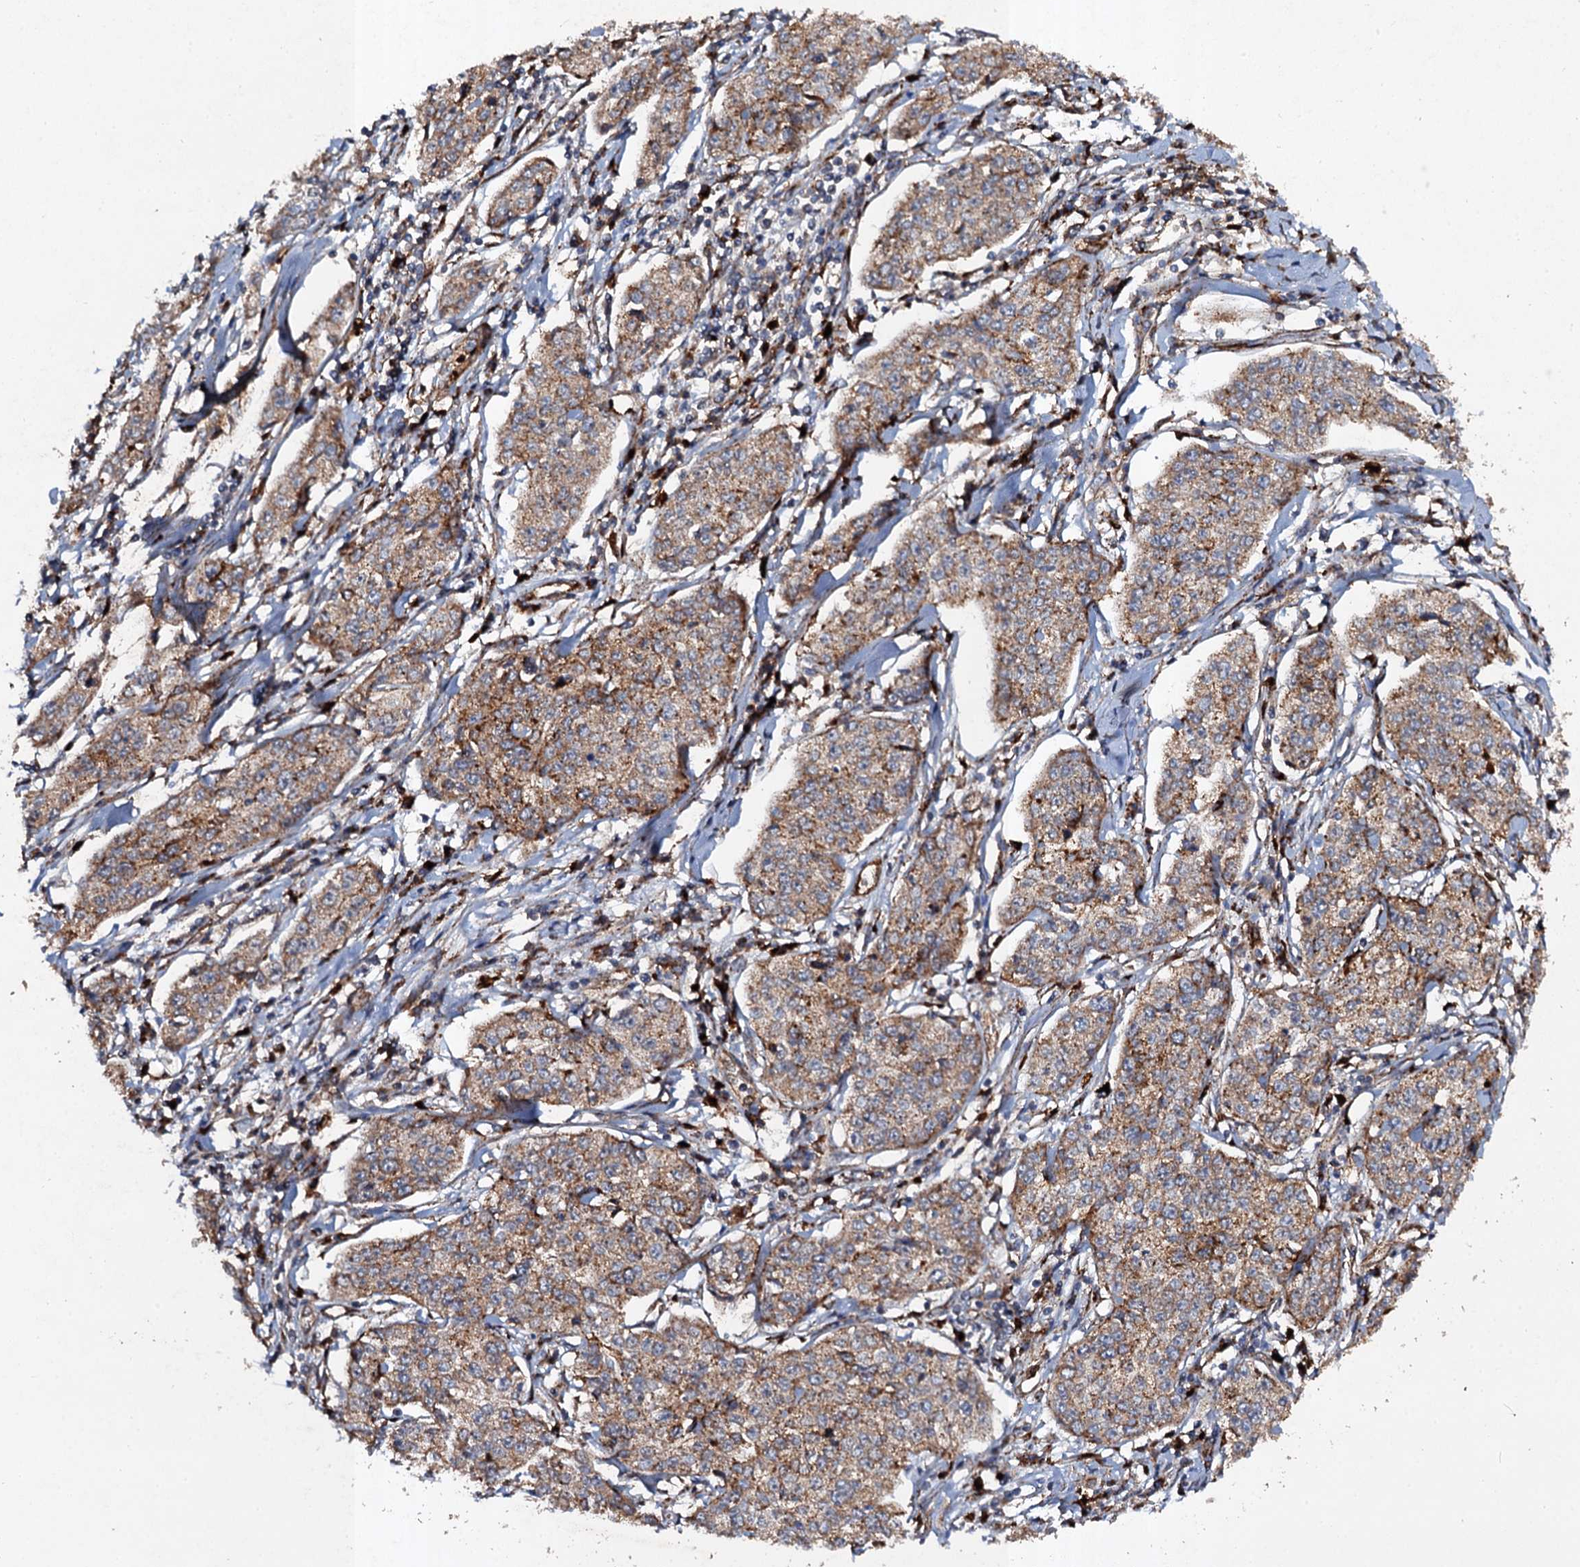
{"staining": {"intensity": "moderate", "quantity": ">75%", "location": "cytoplasmic/membranous"}, "tissue": "cervical cancer", "cell_type": "Tumor cells", "image_type": "cancer", "snomed": [{"axis": "morphology", "description": "Squamous cell carcinoma, NOS"}, {"axis": "topography", "description": "Cervix"}], "caption": "The immunohistochemical stain shows moderate cytoplasmic/membranous staining in tumor cells of cervical cancer tissue.", "gene": "GBA1", "patient": {"sex": "female", "age": 35}}